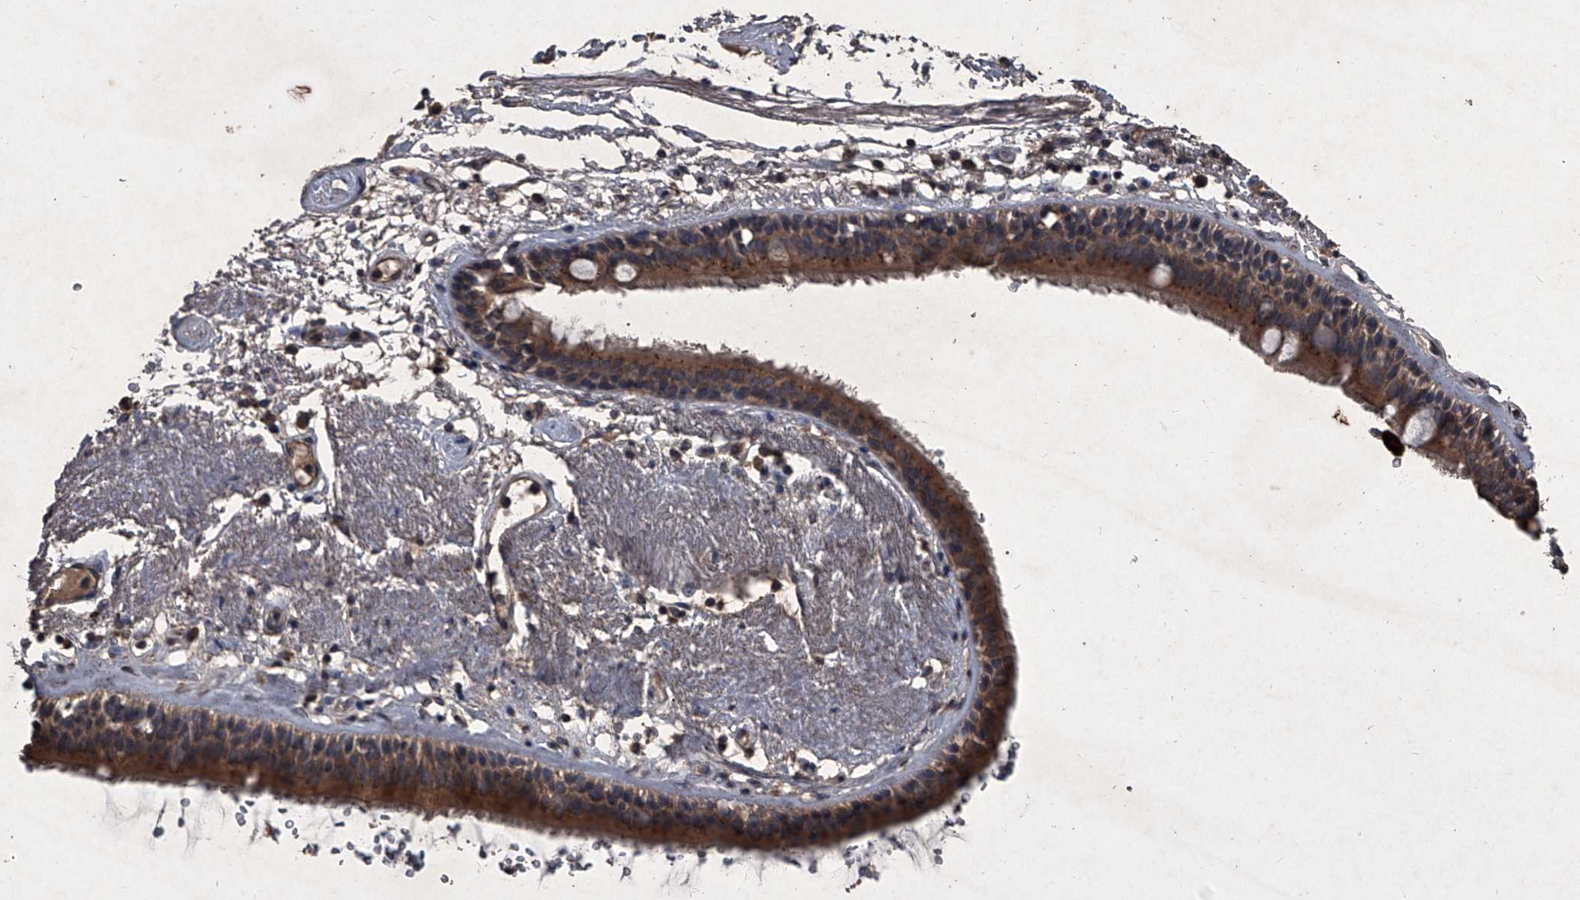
{"staining": {"intensity": "weak", "quantity": ">75%", "location": "cytoplasmic/membranous"}, "tissue": "adipose tissue", "cell_type": "Adipocytes", "image_type": "normal", "snomed": [{"axis": "morphology", "description": "Normal tissue, NOS"}, {"axis": "topography", "description": "Cartilage tissue"}], "caption": "Immunohistochemical staining of unremarkable adipose tissue demonstrates low levels of weak cytoplasmic/membranous staining in about >75% of adipocytes. (DAB (3,3'-diaminobenzidine) IHC, brown staining for protein, blue staining for nuclei).", "gene": "MAPKAP1", "patient": {"sex": "female", "age": 63}}